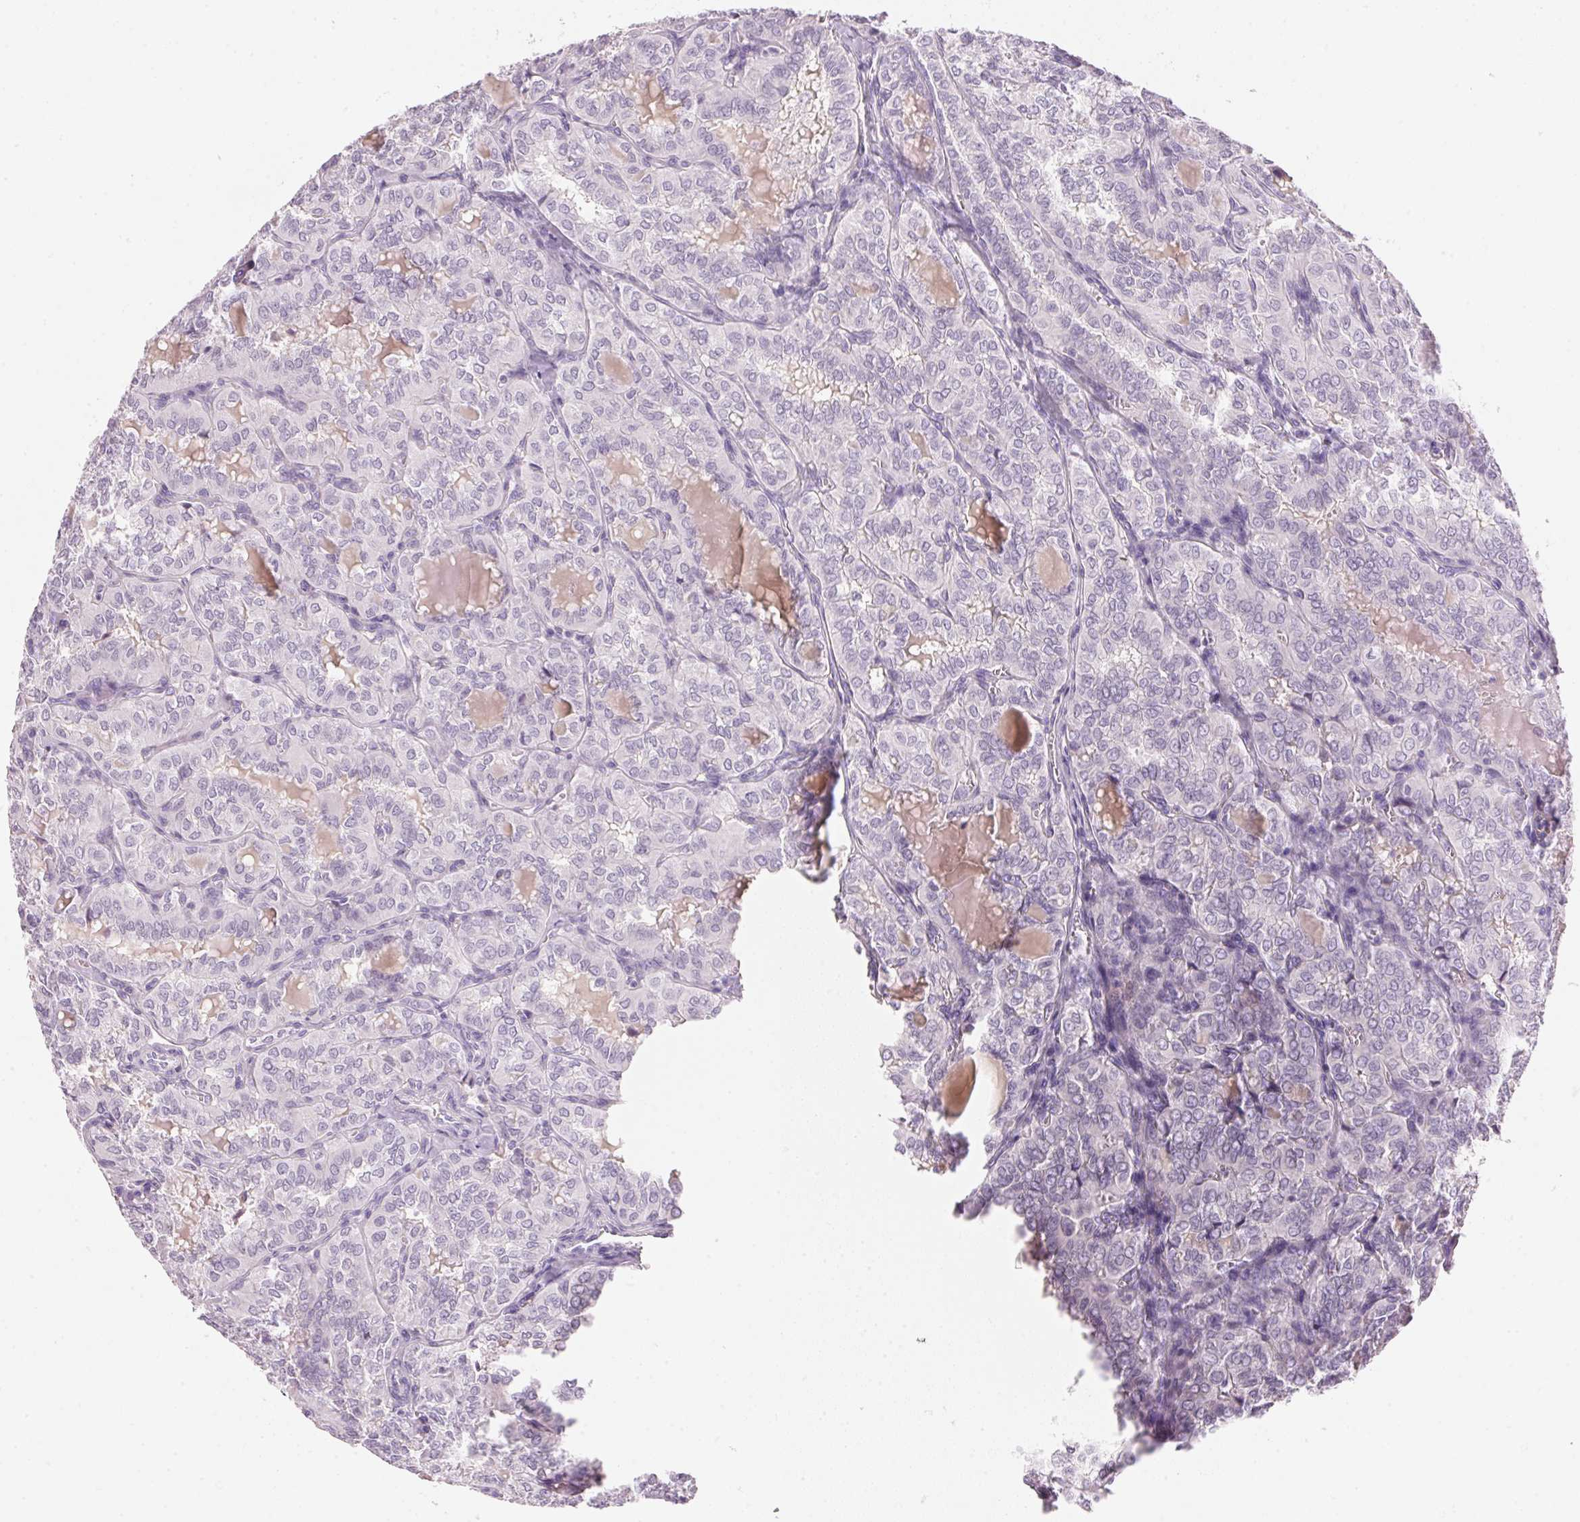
{"staining": {"intensity": "negative", "quantity": "none", "location": "none"}, "tissue": "thyroid cancer", "cell_type": "Tumor cells", "image_type": "cancer", "snomed": [{"axis": "morphology", "description": "Papillary adenocarcinoma, NOS"}, {"axis": "topography", "description": "Thyroid gland"}], "caption": "This histopathology image is of thyroid cancer stained with immunohistochemistry to label a protein in brown with the nuclei are counter-stained blue. There is no staining in tumor cells.", "gene": "CYP11B1", "patient": {"sex": "female", "age": 41}}